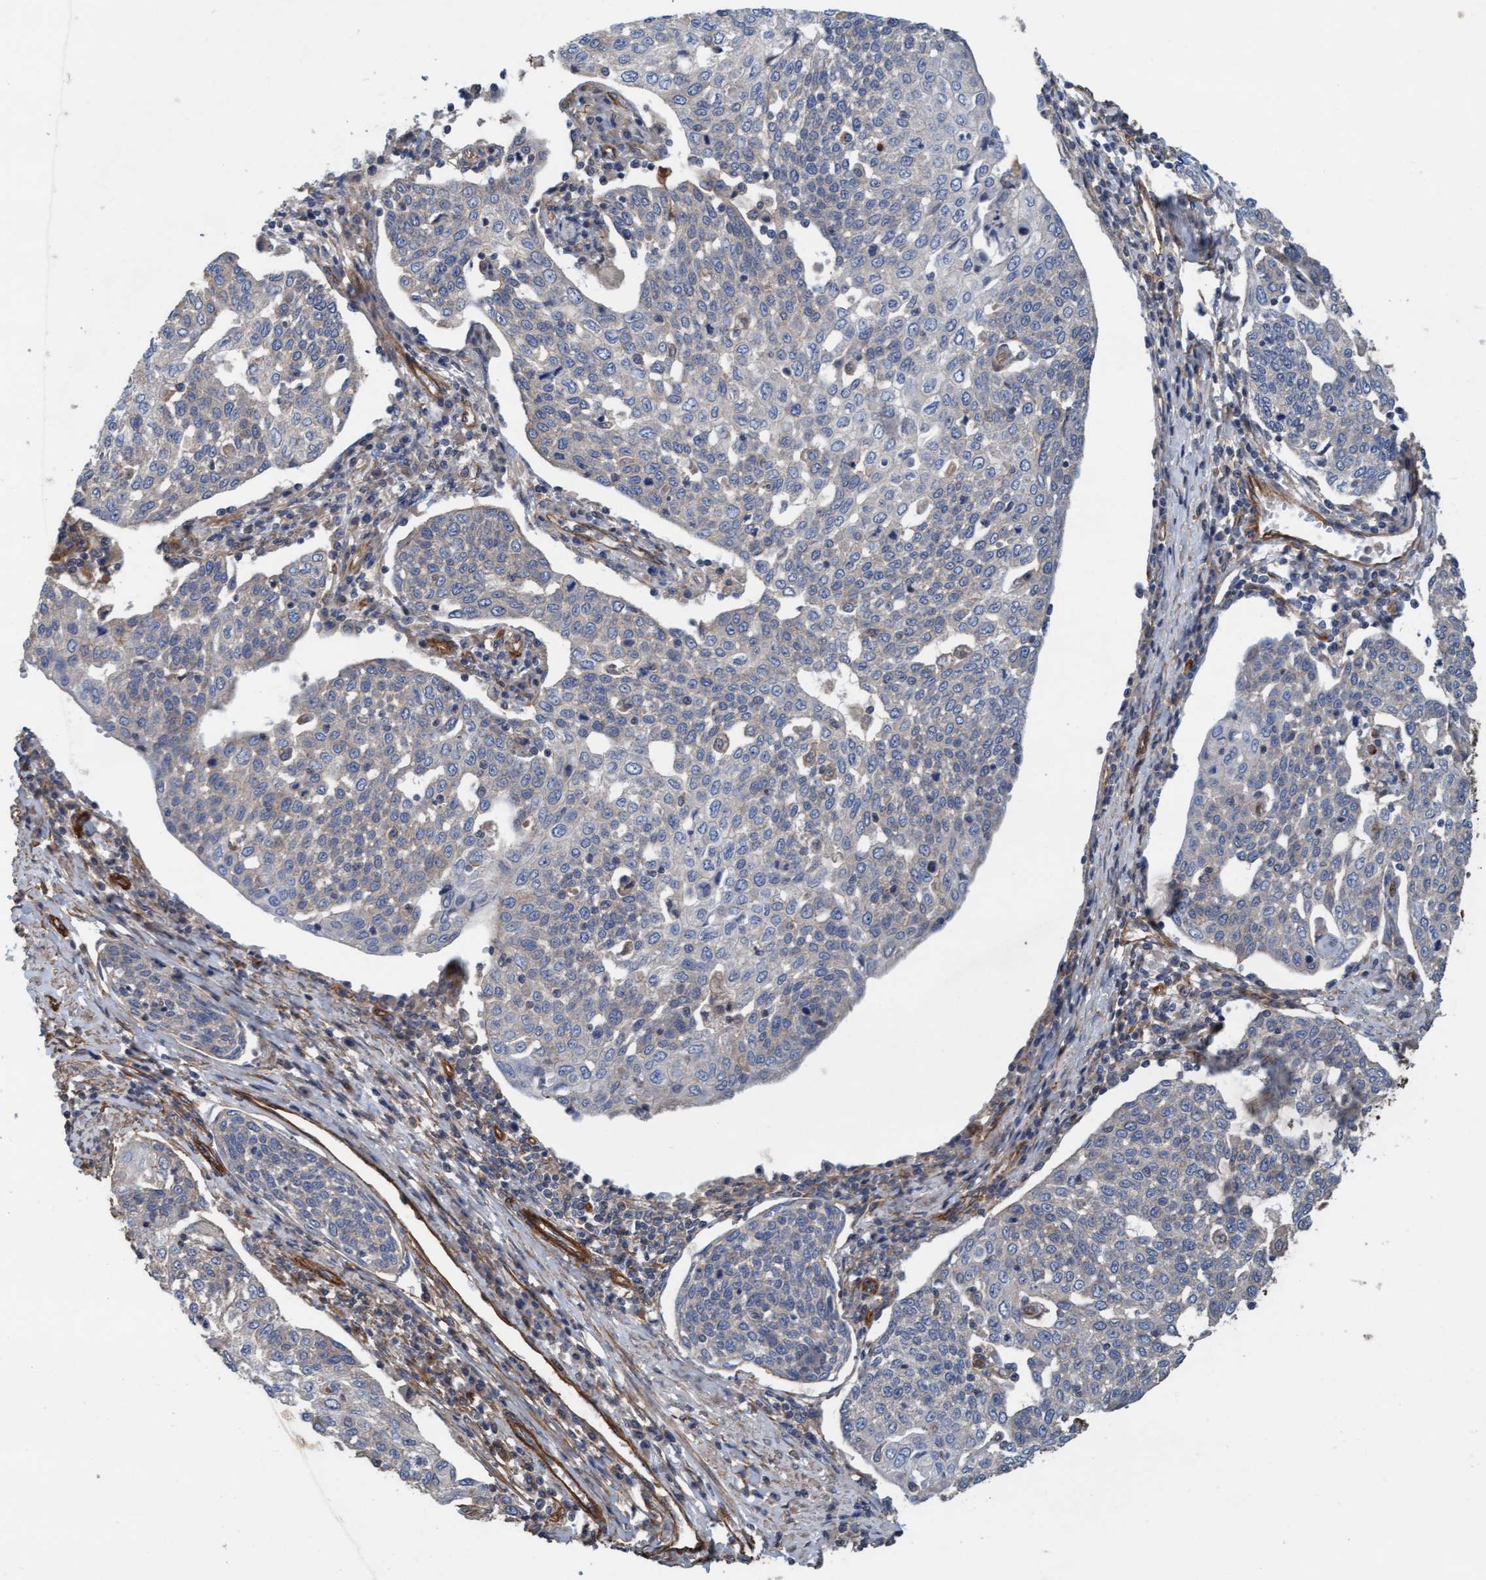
{"staining": {"intensity": "negative", "quantity": "none", "location": "none"}, "tissue": "cervical cancer", "cell_type": "Tumor cells", "image_type": "cancer", "snomed": [{"axis": "morphology", "description": "Squamous cell carcinoma, NOS"}, {"axis": "topography", "description": "Cervix"}], "caption": "The micrograph demonstrates no staining of tumor cells in cervical cancer (squamous cell carcinoma).", "gene": "STXBP4", "patient": {"sex": "female", "age": 34}}